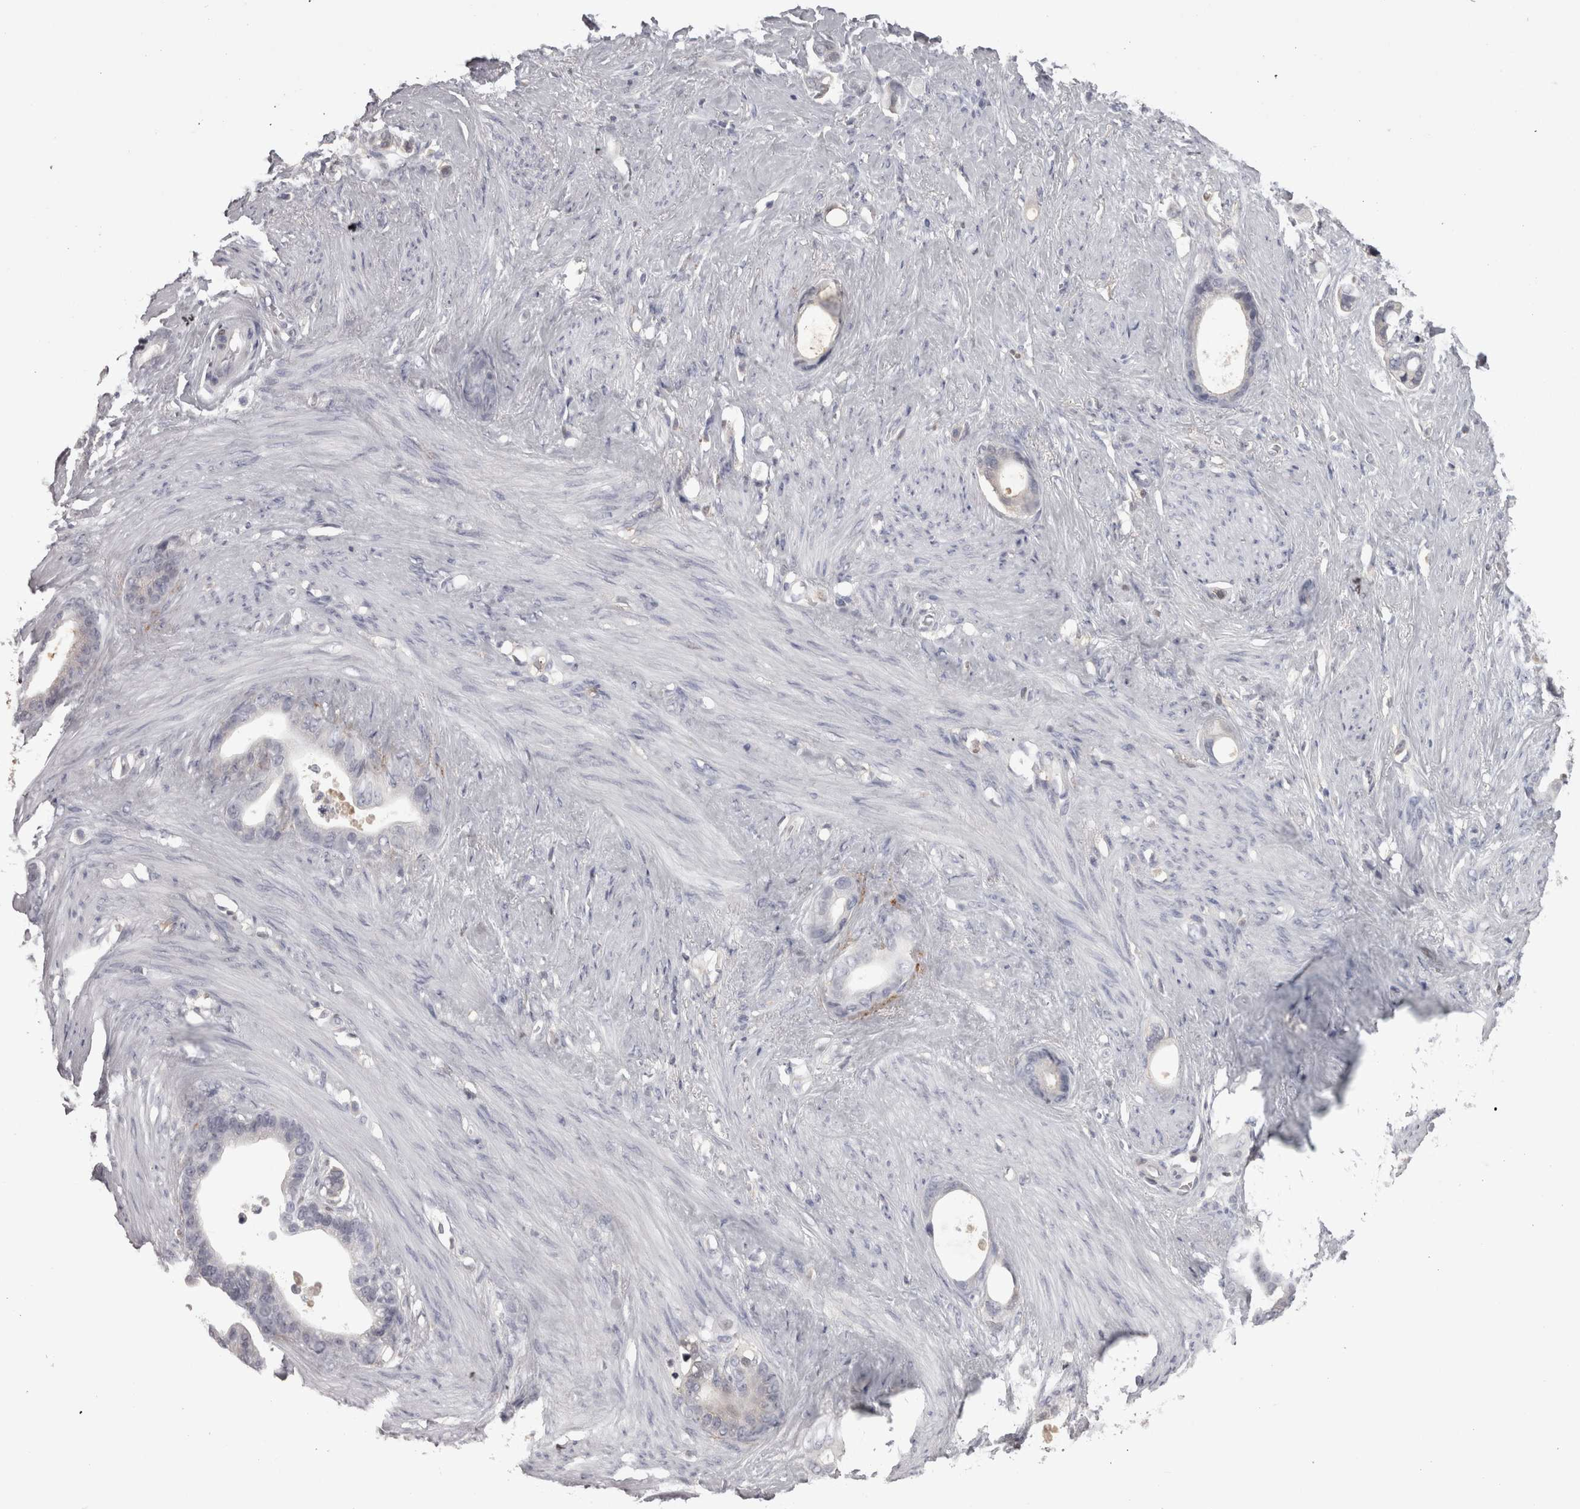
{"staining": {"intensity": "negative", "quantity": "none", "location": "none"}, "tissue": "stomach cancer", "cell_type": "Tumor cells", "image_type": "cancer", "snomed": [{"axis": "morphology", "description": "Adenocarcinoma, NOS"}, {"axis": "topography", "description": "Stomach"}], "caption": "Stomach cancer was stained to show a protein in brown. There is no significant positivity in tumor cells. (Immunohistochemistry (ihc), brightfield microscopy, high magnification).", "gene": "SAA4", "patient": {"sex": "female", "age": 75}}